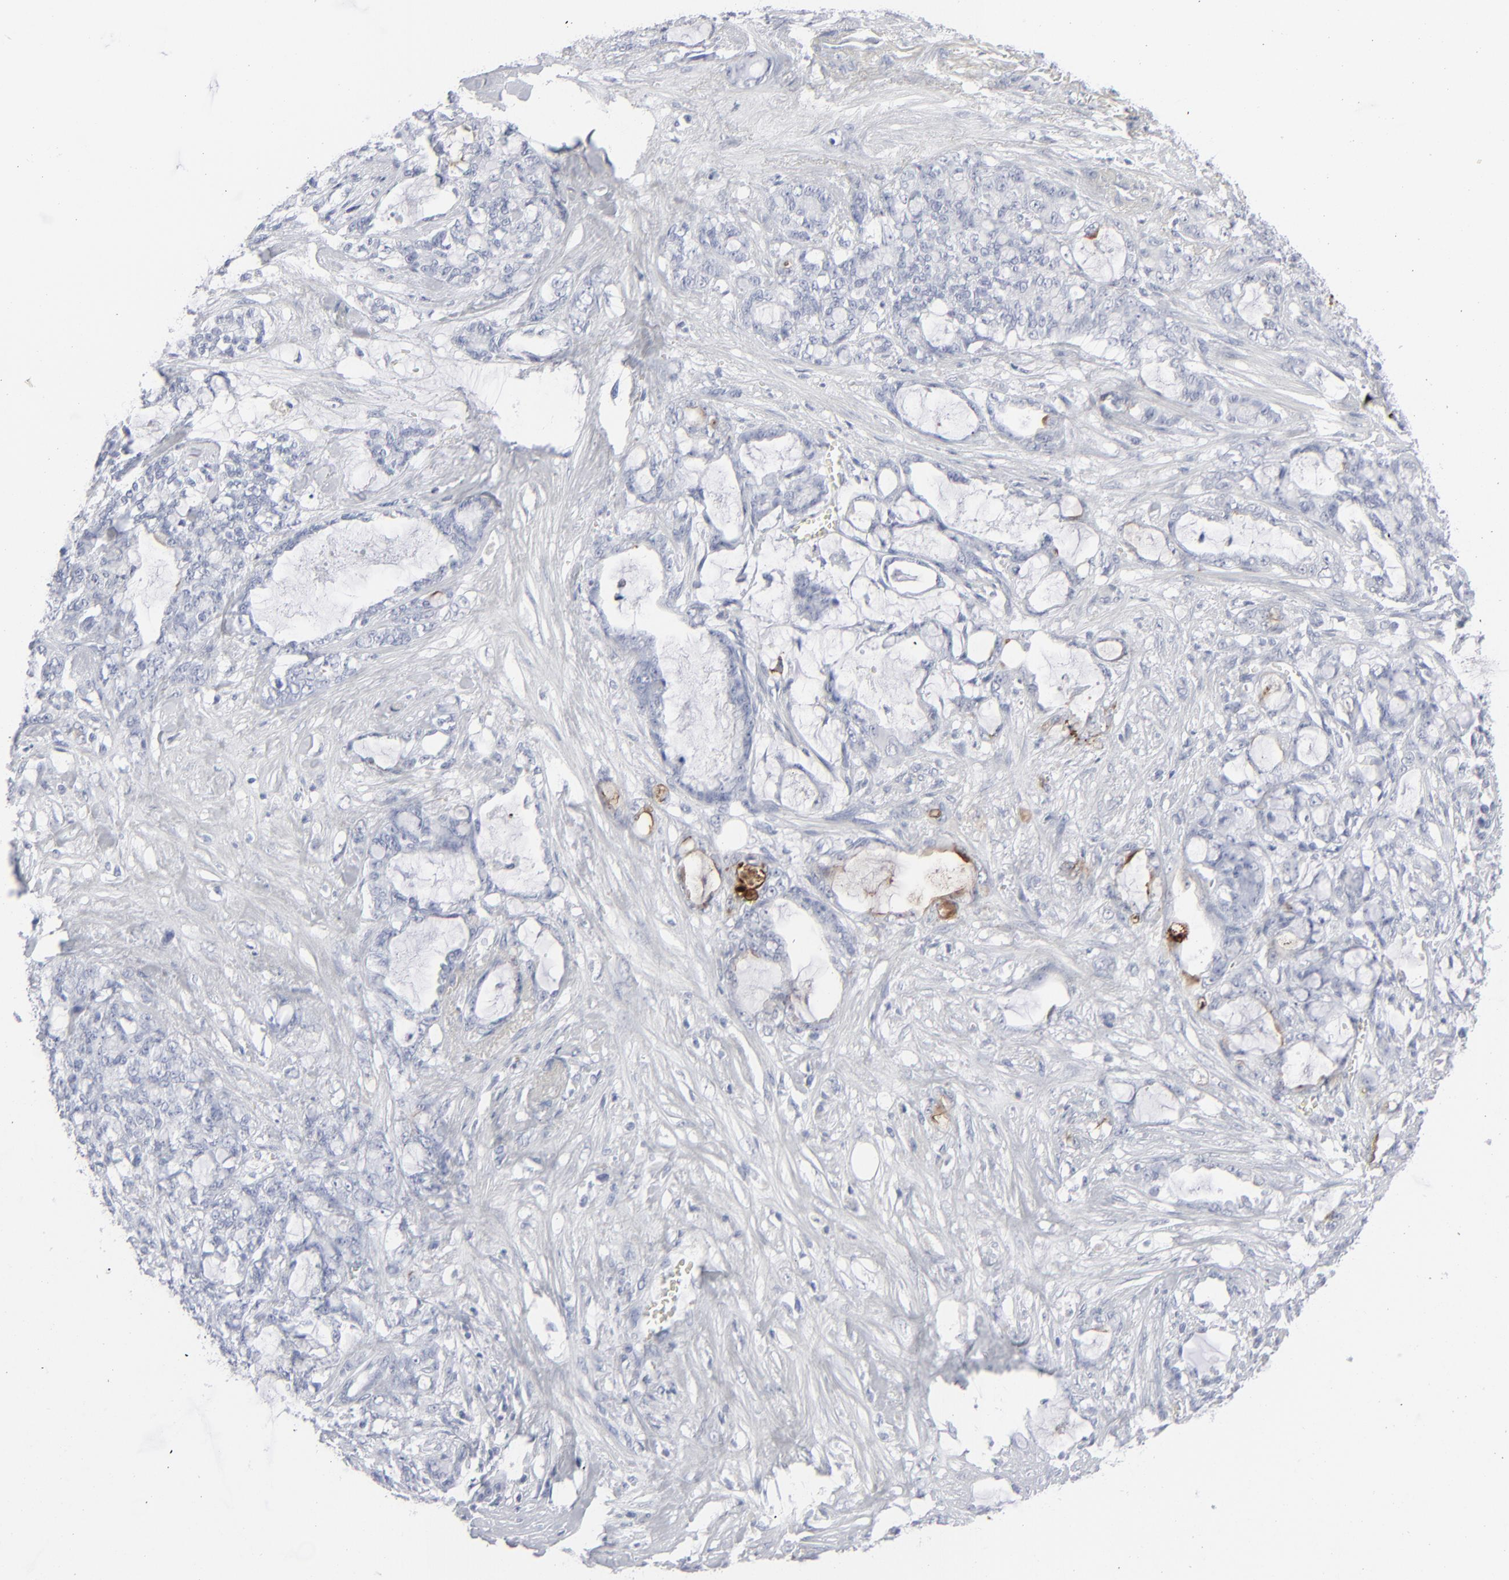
{"staining": {"intensity": "strong", "quantity": "<25%", "location": "cytoplasmic/membranous"}, "tissue": "pancreatic cancer", "cell_type": "Tumor cells", "image_type": "cancer", "snomed": [{"axis": "morphology", "description": "Adenocarcinoma, NOS"}, {"axis": "topography", "description": "Pancreas"}], "caption": "High-power microscopy captured an immunohistochemistry micrograph of pancreatic adenocarcinoma, revealing strong cytoplasmic/membranous expression in approximately <25% of tumor cells.", "gene": "MSLN", "patient": {"sex": "female", "age": 73}}